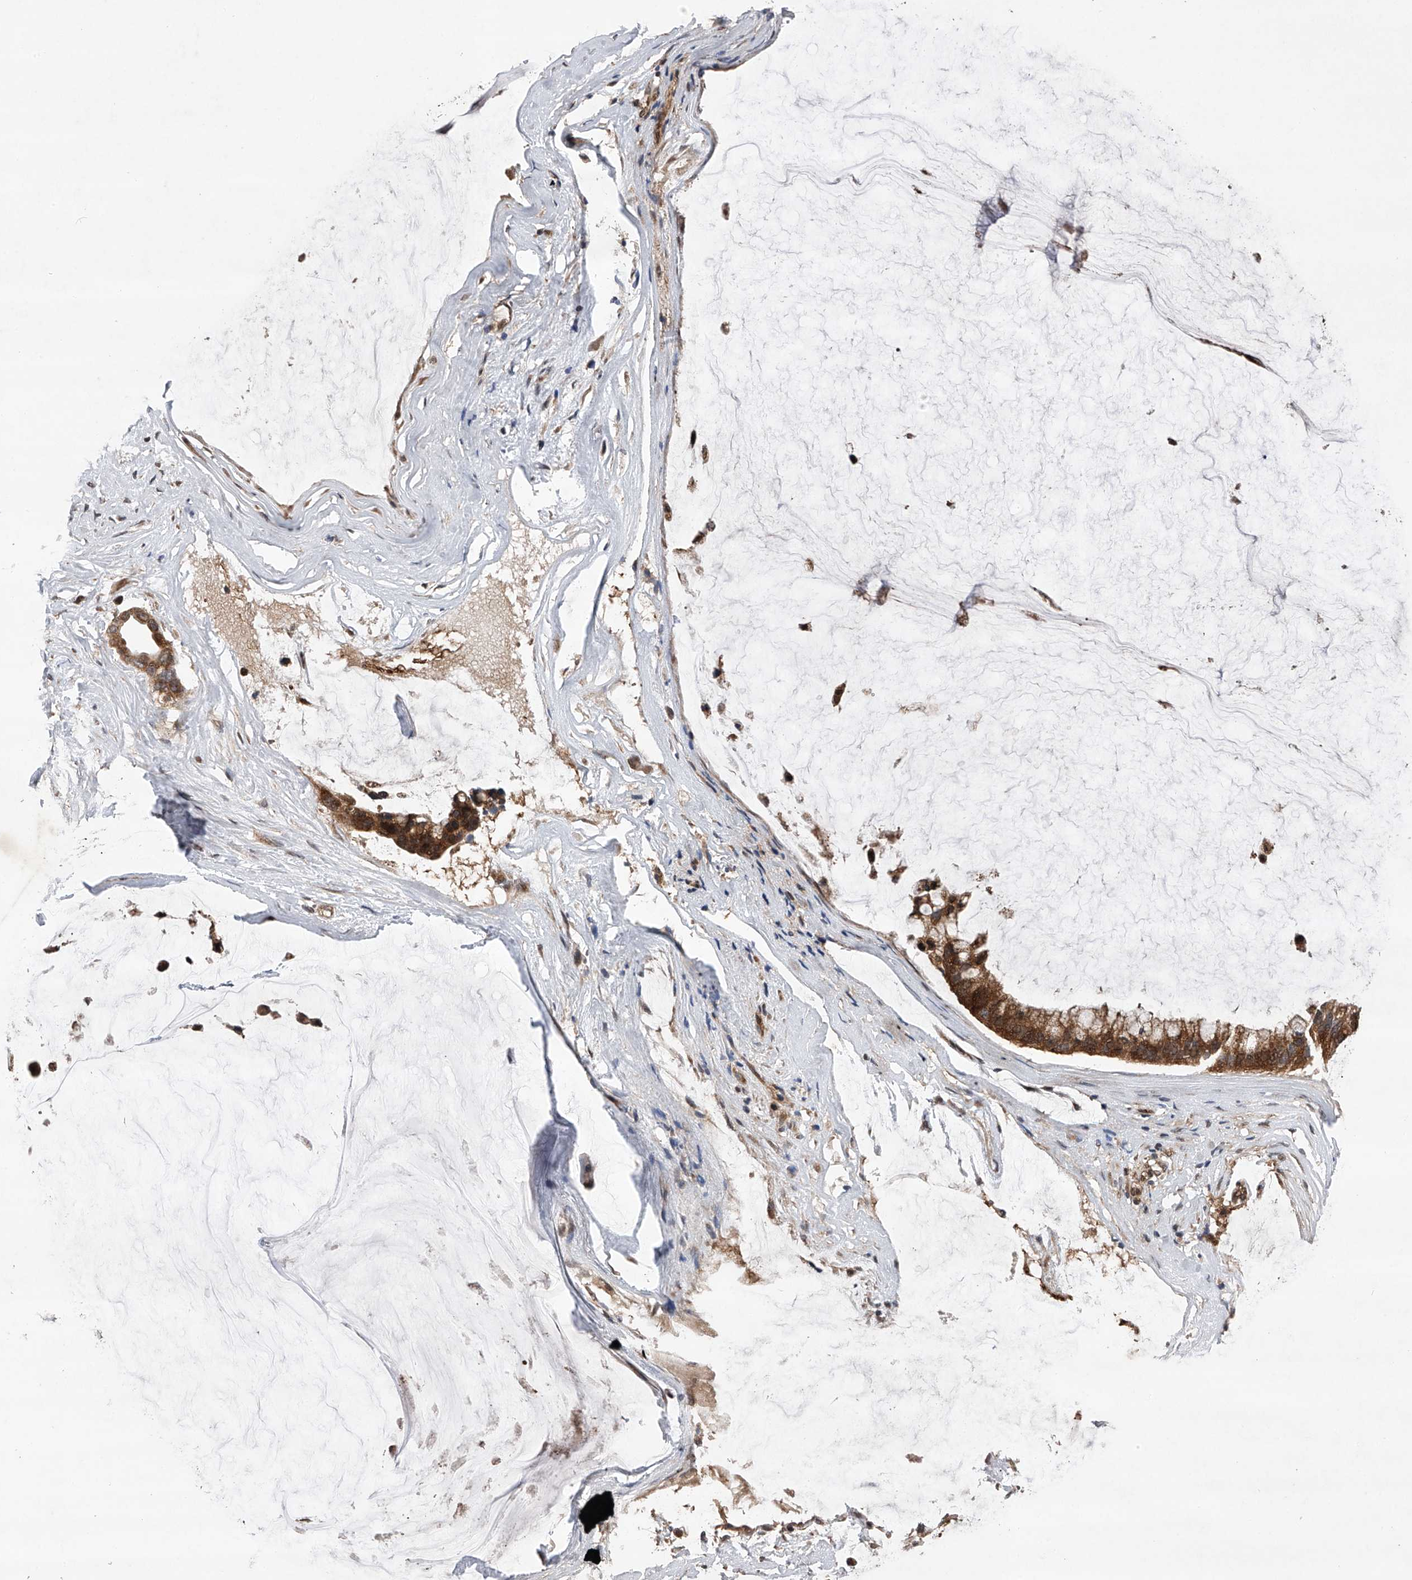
{"staining": {"intensity": "moderate", "quantity": ">75%", "location": "cytoplasmic/membranous"}, "tissue": "ovarian cancer", "cell_type": "Tumor cells", "image_type": "cancer", "snomed": [{"axis": "morphology", "description": "Cystadenocarcinoma, mucinous, NOS"}, {"axis": "topography", "description": "Ovary"}], "caption": "Mucinous cystadenocarcinoma (ovarian) stained for a protein (brown) reveals moderate cytoplasmic/membranous positive staining in approximately >75% of tumor cells.", "gene": "MAP3K11", "patient": {"sex": "female", "age": 39}}